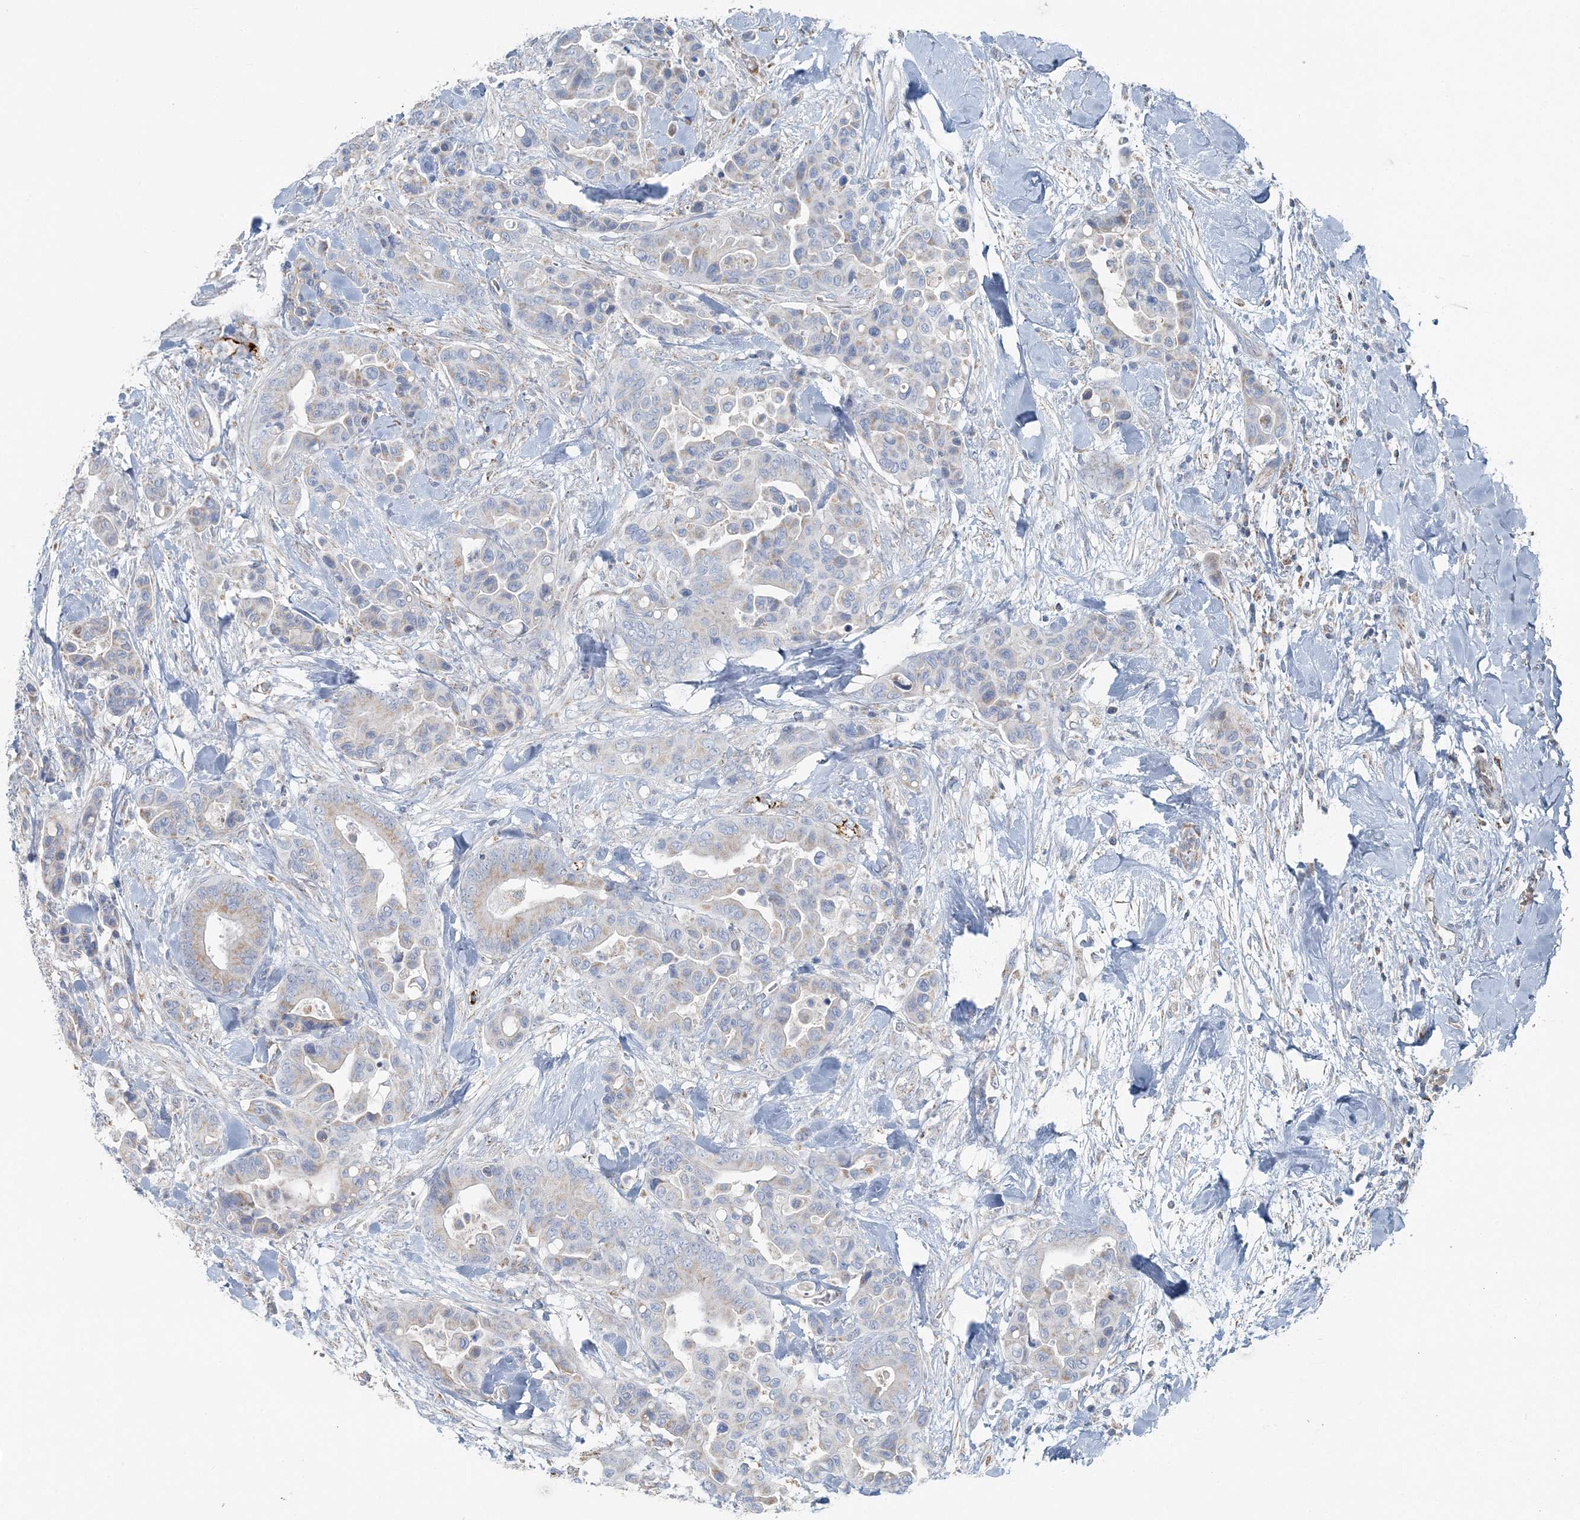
{"staining": {"intensity": "negative", "quantity": "none", "location": "none"}, "tissue": "colorectal cancer", "cell_type": "Tumor cells", "image_type": "cancer", "snomed": [{"axis": "morphology", "description": "Normal tissue, NOS"}, {"axis": "morphology", "description": "Adenocarcinoma, NOS"}, {"axis": "topography", "description": "Colon"}], "caption": "Immunohistochemical staining of colorectal adenocarcinoma reveals no significant positivity in tumor cells.", "gene": "SLC22A16", "patient": {"sex": "male", "age": 82}}